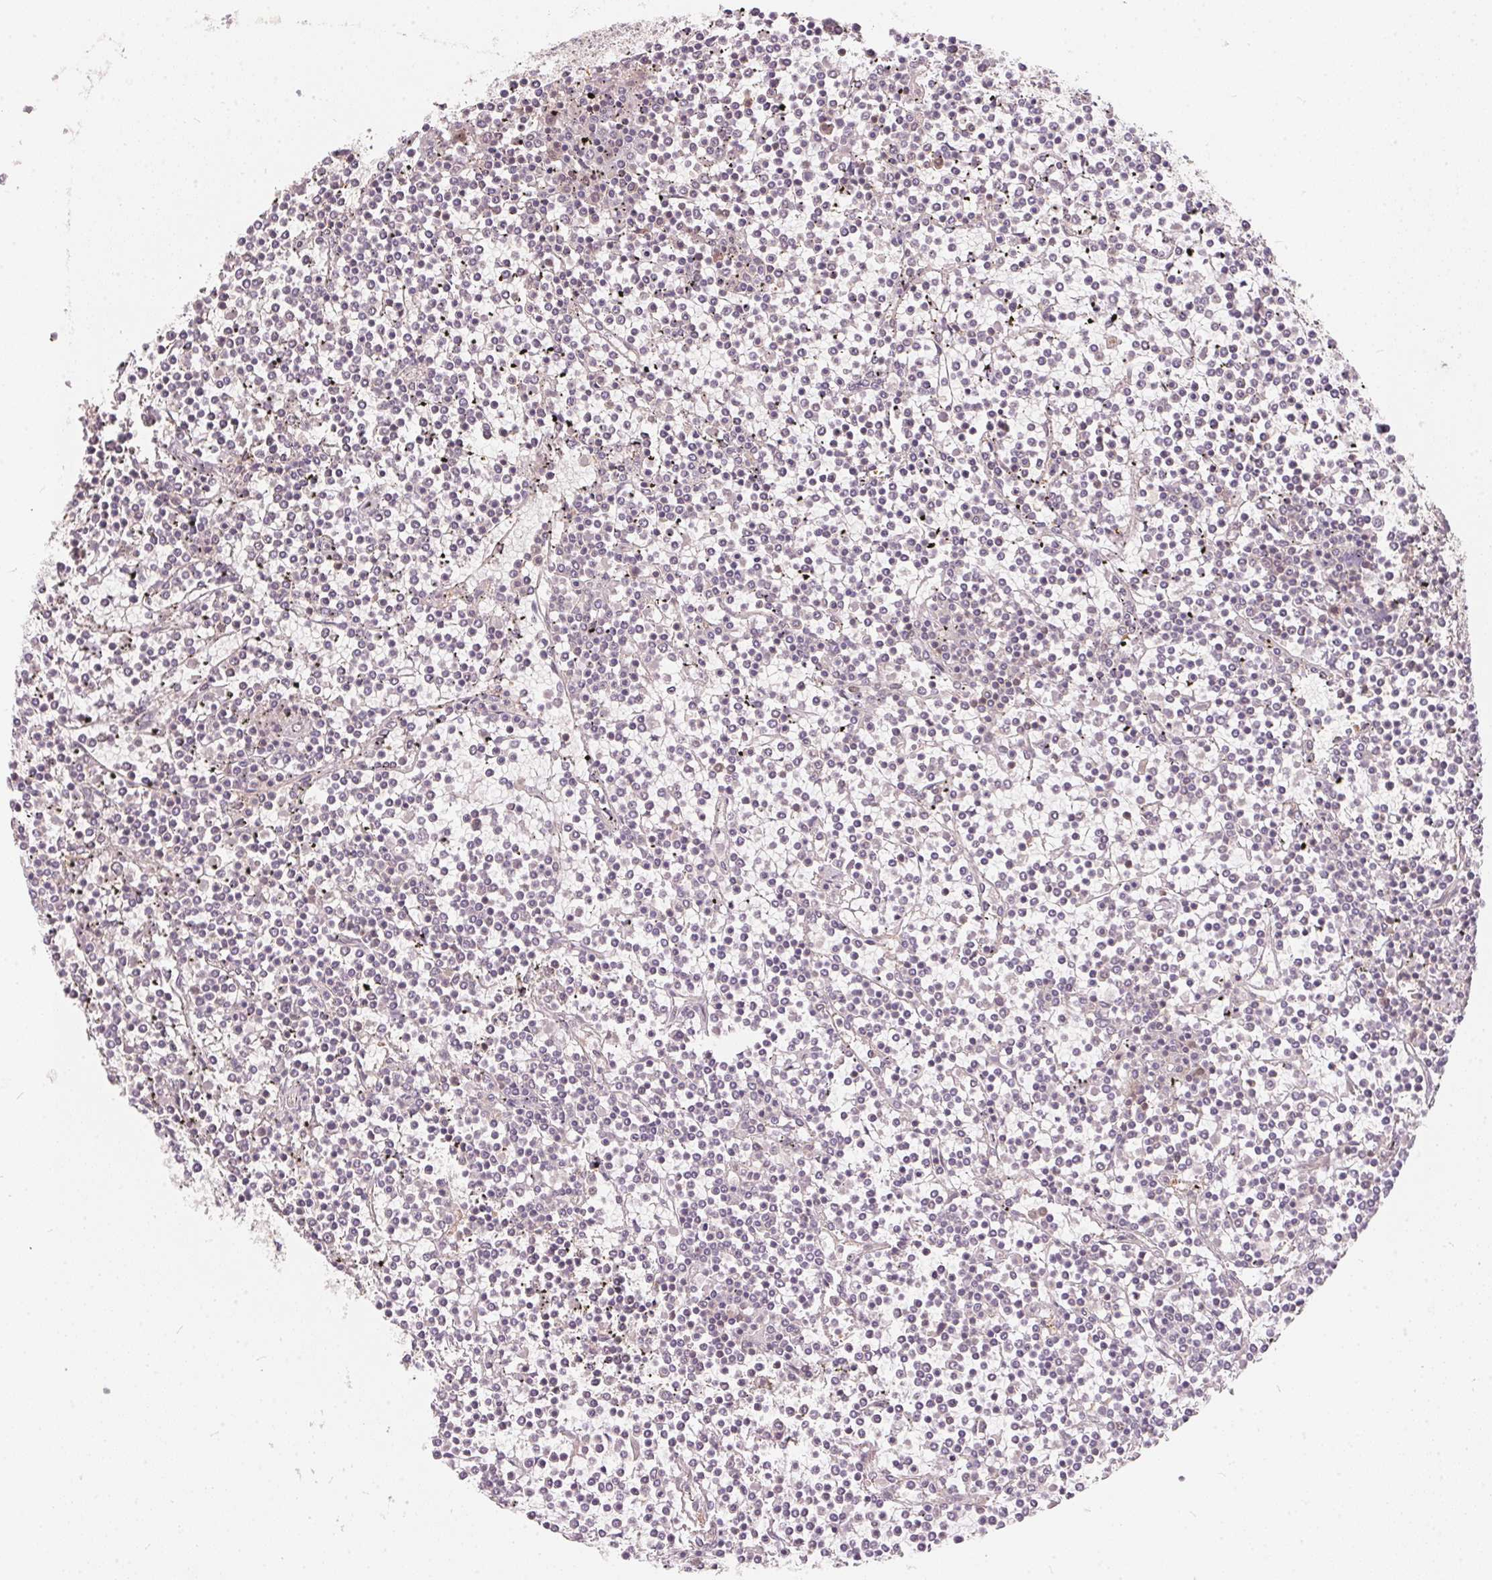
{"staining": {"intensity": "negative", "quantity": "none", "location": "none"}, "tissue": "lymphoma", "cell_type": "Tumor cells", "image_type": "cancer", "snomed": [{"axis": "morphology", "description": "Malignant lymphoma, non-Hodgkin's type, Low grade"}, {"axis": "topography", "description": "Spleen"}], "caption": "Tumor cells show no significant protein positivity in malignant lymphoma, non-Hodgkin's type (low-grade).", "gene": "BLMH", "patient": {"sex": "female", "age": 19}}